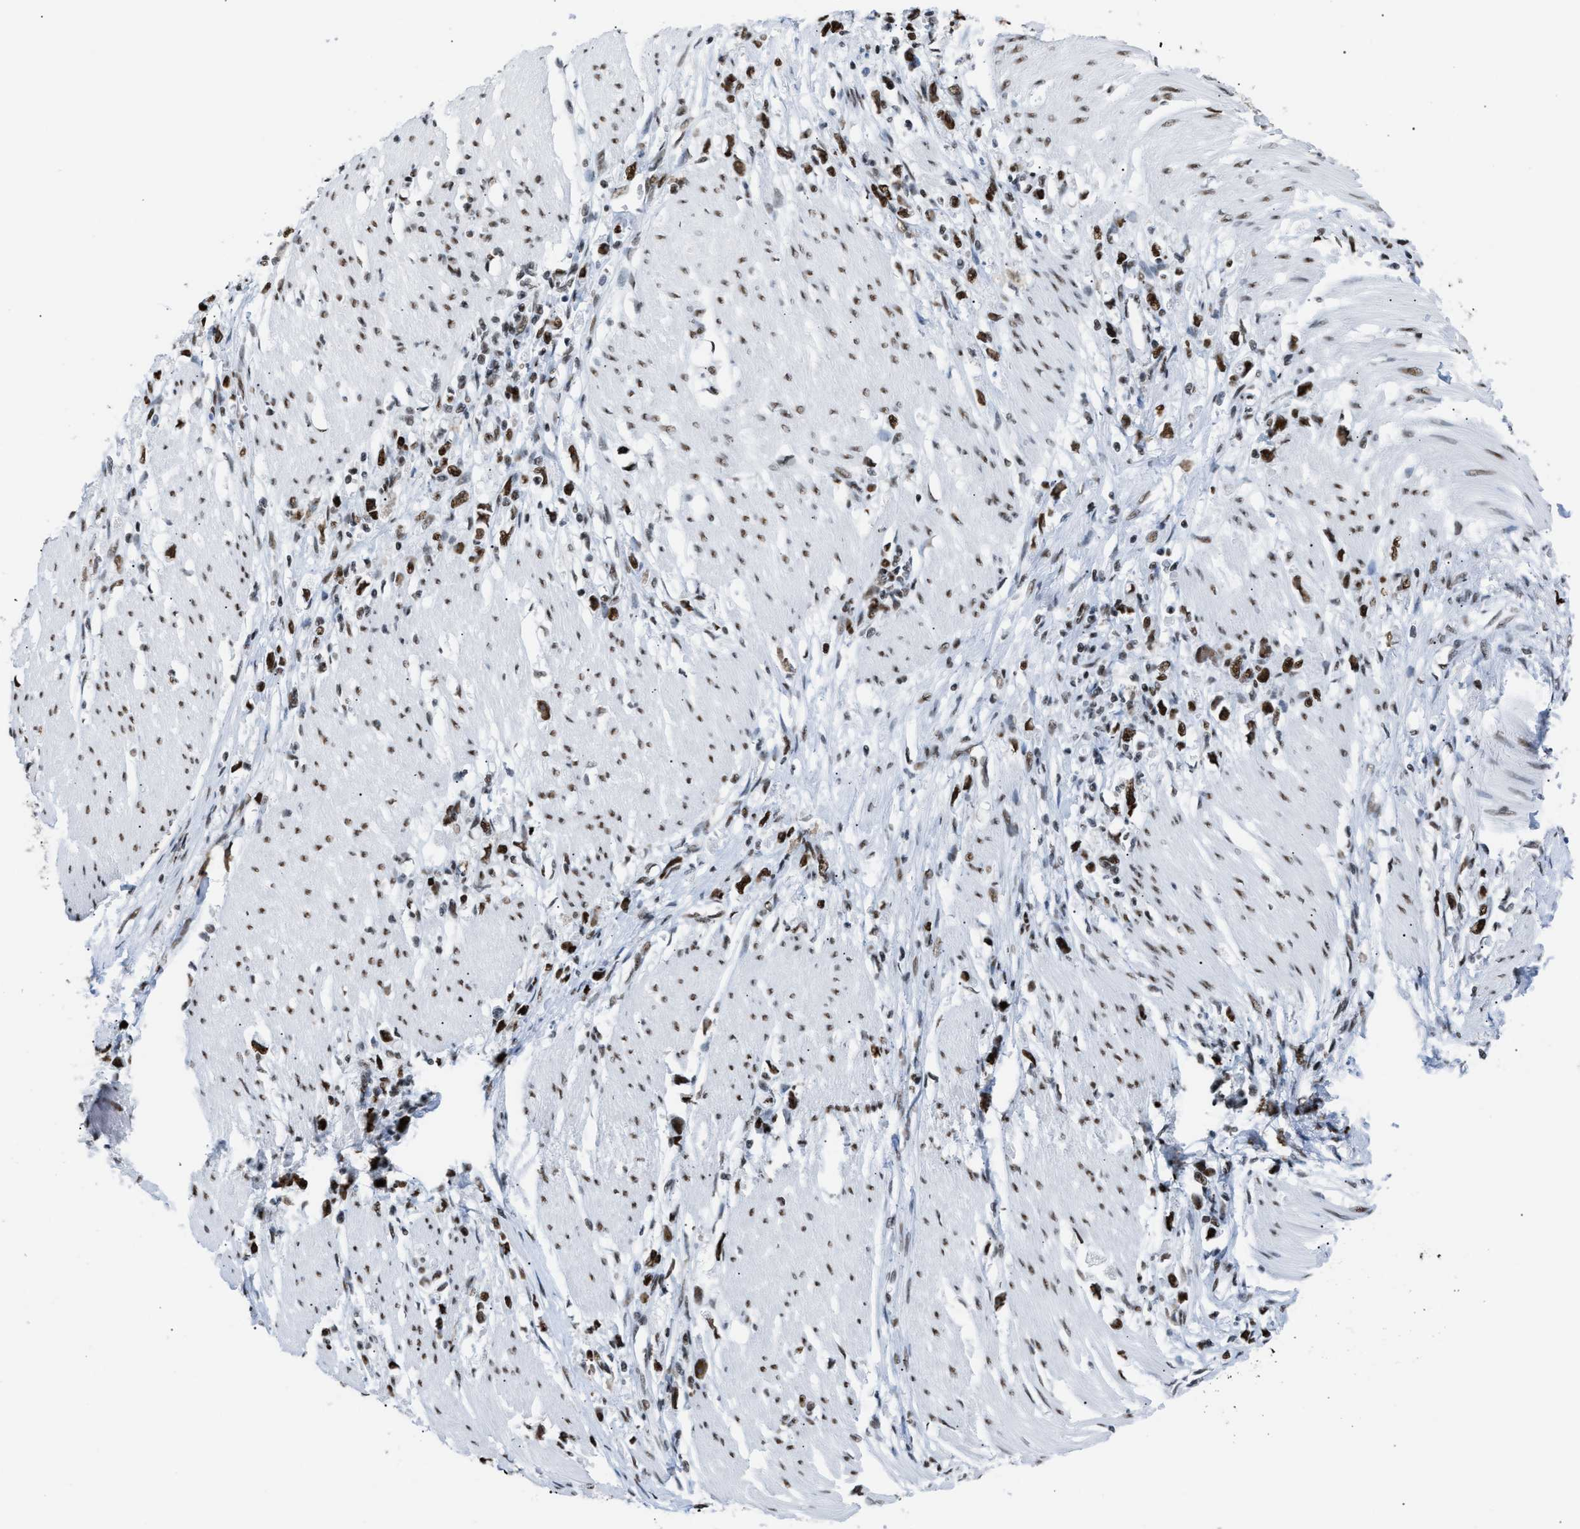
{"staining": {"intensity": "strong", "quantity": ">75%", "location": "nuclear"}, "tissue": "stomach cancer", "cell_type": "Tumor cells", "image_type": "cancer", "snomed": [{"axis": "morphology", "description": "Adenocarcinoma, NOS"}, {"axis": "topography", "description": "Stomach"}], "caption": "Protein expression analysis of human stomach cancer (adenocarcinoma) reveals strong nuclear staining in about >75% of tumor cells.", "gene": "CCAR2", "patient": {"sex": "female", "age": 59}}